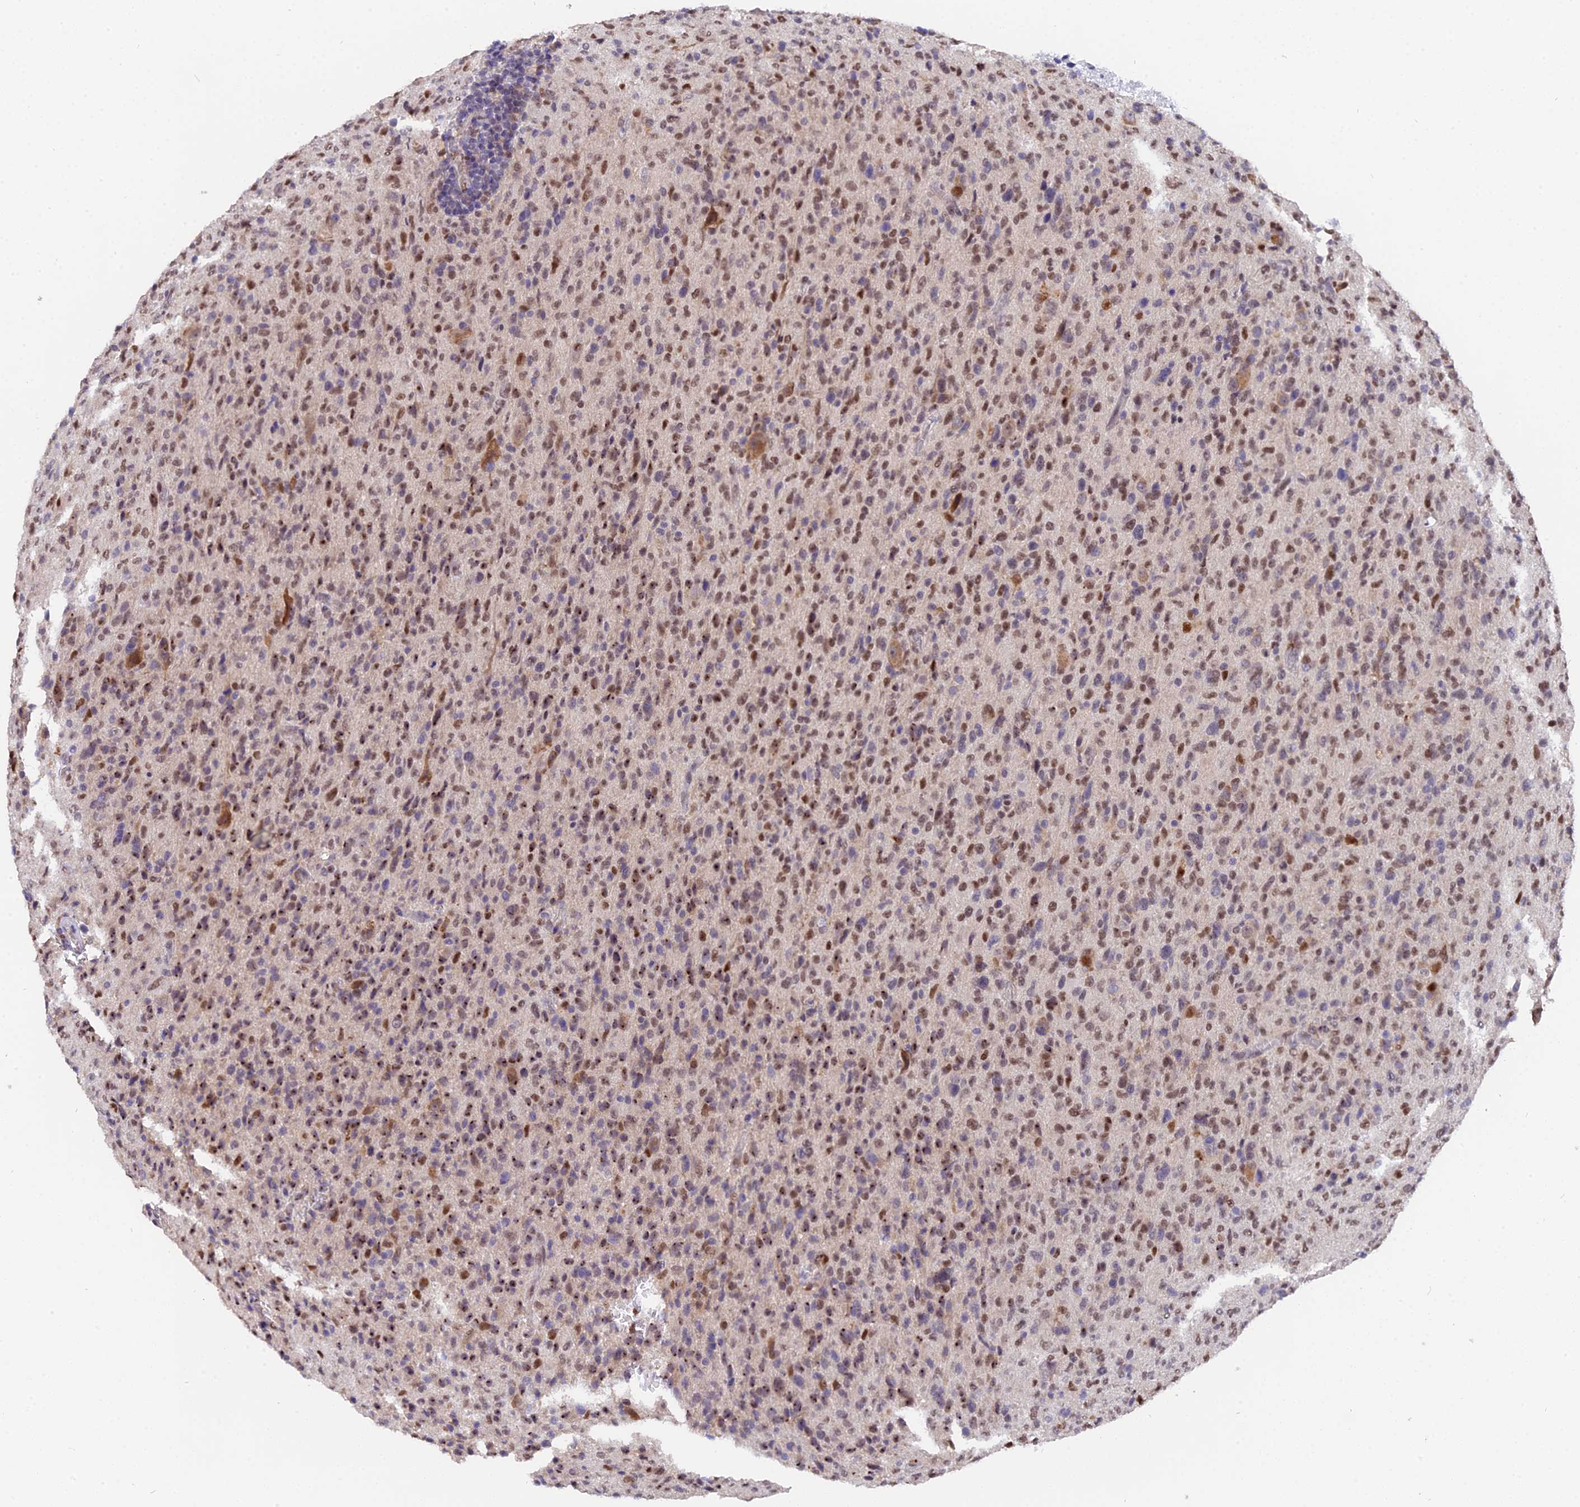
{"staining": {"intensity": "moderate", "quantity": ">75%", "location": "nuclear"}, "tissue": "glioma", "cell_type": "Tumor cells", "image_type": "cancer", "snomed": [{"axis": "morphology", "description": "Glioma, malignant, High grade"}, {"axis": "topography", "description": "Brain"}], "caption": "A brown stain shows moderate nuclear expression of a protein in human glioma tumor cells. The staining was performed using DAB (3,3'-diaminobenzidine) to visualize the protein expression in brown, while the nuclei were stained in blue with hematoxylin (Magnification: 20x).", "gene": "FAM118B", "patient": {"sex": "female", "age": 57}}